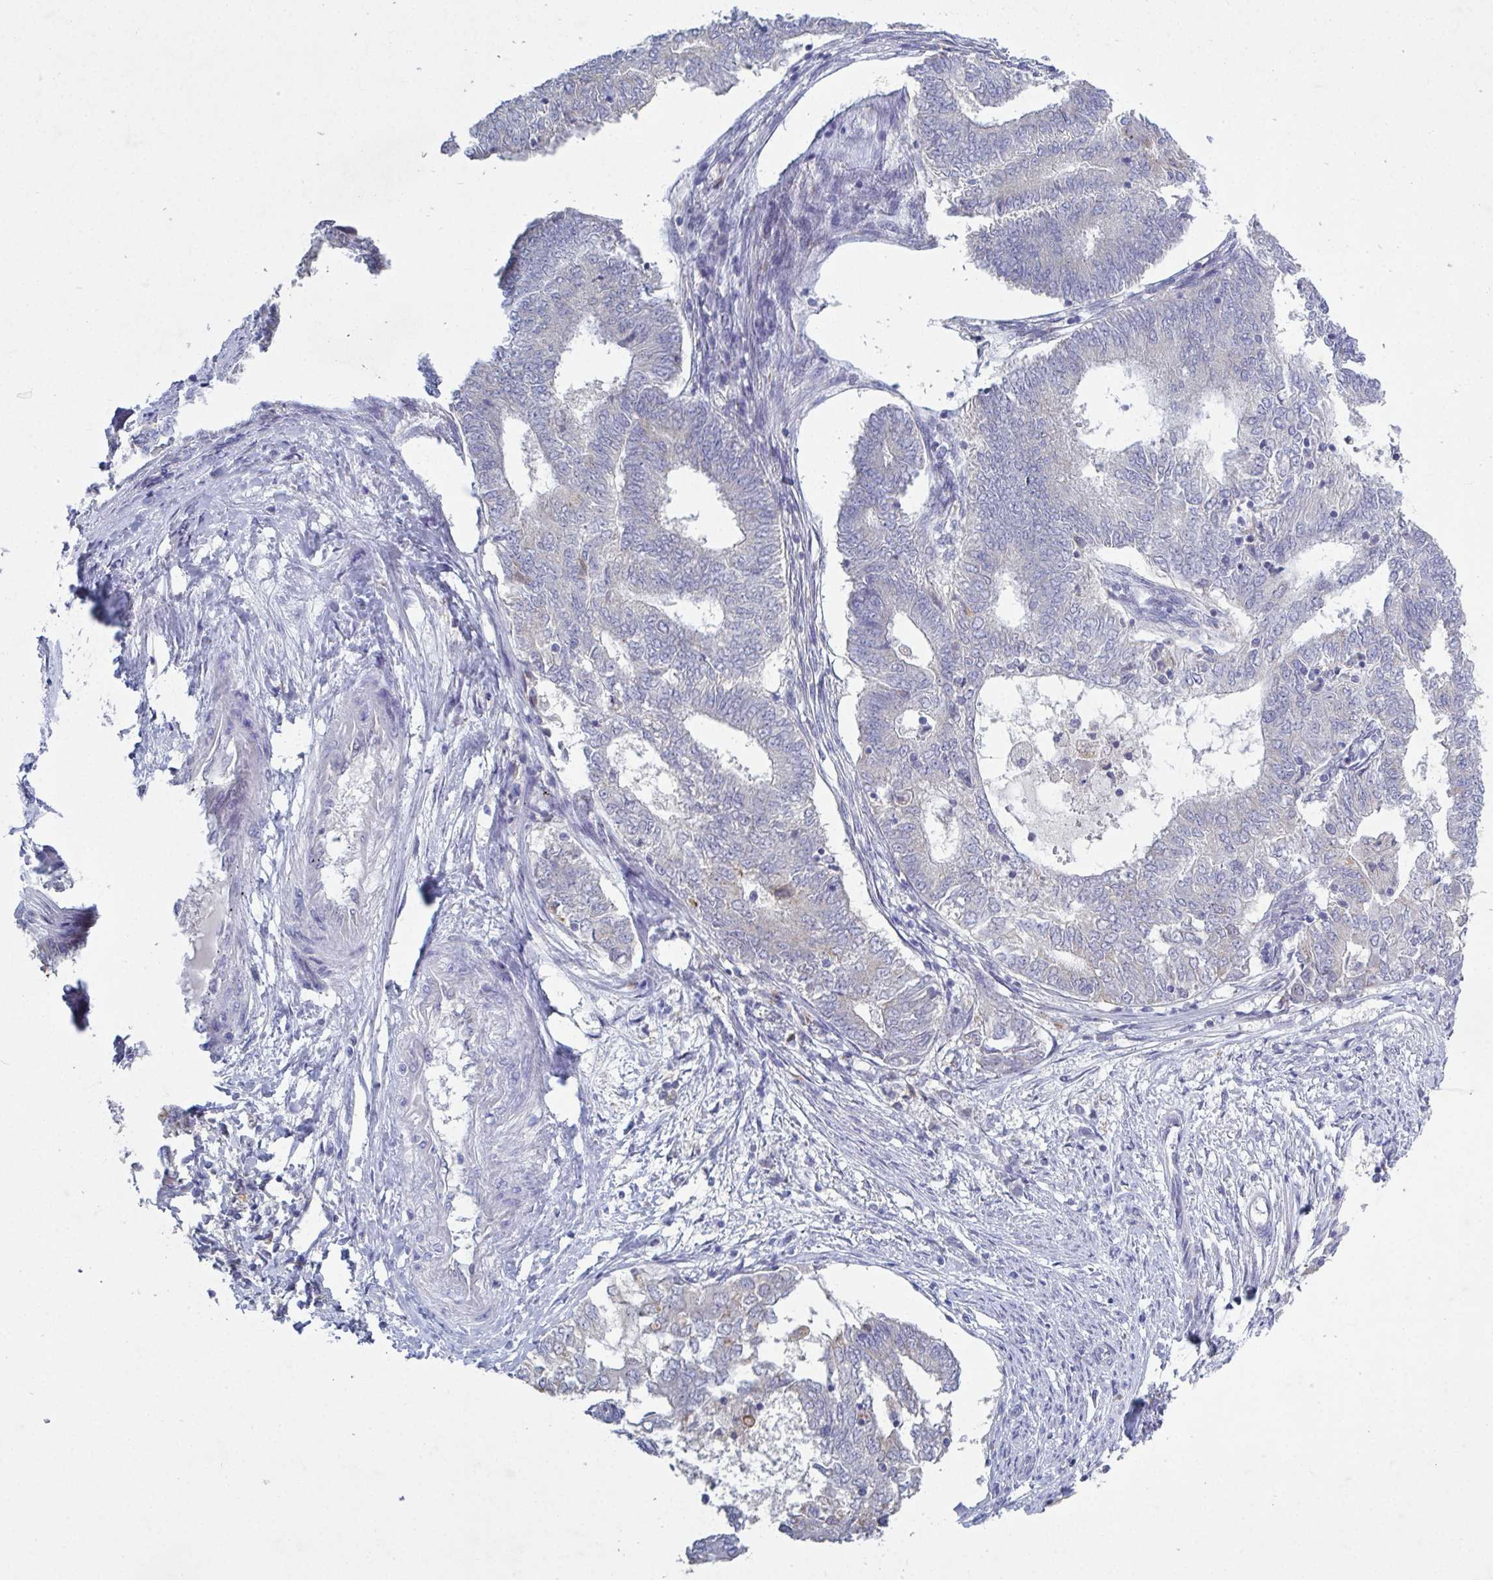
{"staining": {"intensity": "negative", "quantity": "none", "location": "none"}, "tissue": "endometrial cancer", "cell_type": "Tumor cells", "image_type": "cancer", "snomed": [{"axis": "morphology", "description": "Adenocarcinoma, NOS"}, {"axis": "topography", "description": "Endometrium"}], "caption": "IHC image of endometrial adenocarcinoma stained for a protein (brown), which exhibits no expression in tumor cells. Nuclei are stained in blue.", "gene": "GALNT13", "patient": {"sex": "female", "age": 62}}